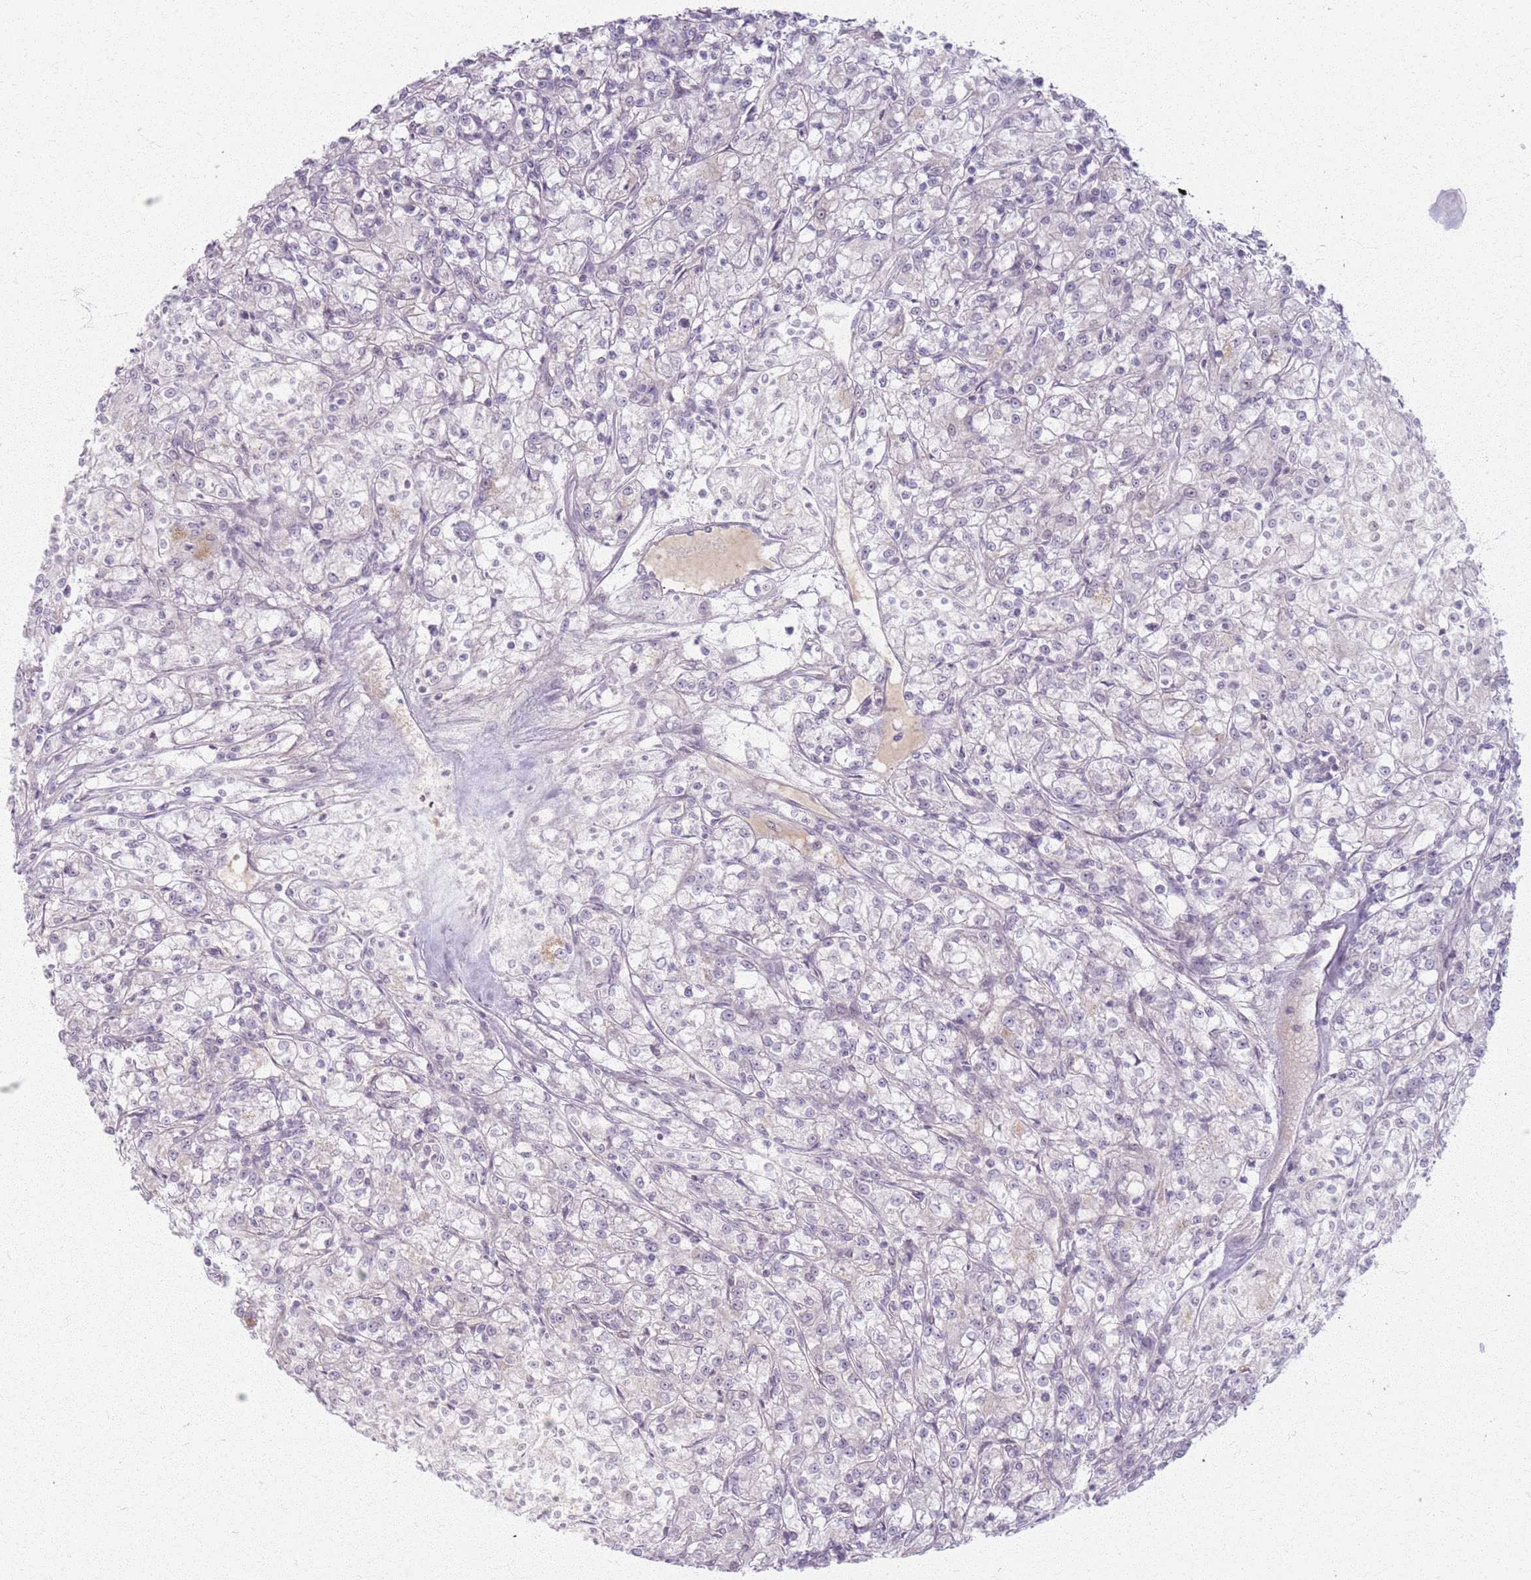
{"staining": {"intensity": "negative", "quantity": "none", "location": "none"}, "tissue": "renal cancer", "cell_type": "Tumor cells", "image_type": "cancer", "snomed": [{"axis": "morphology", "description": "Adenocarcinoma, NOS"}, {"axis": "topography", "description": "Kidney"}], "caption": "Immunohistochemistry of renal cancer (adenocarcinoma) reveals no staining in tumor cells. Brightfield microscopy of IHC stained with DAB (brown) and hematoxylin (blue), captured at high magnification.", "gene": "CRIPT", "patient": {"sex": "female", "age": 59}}